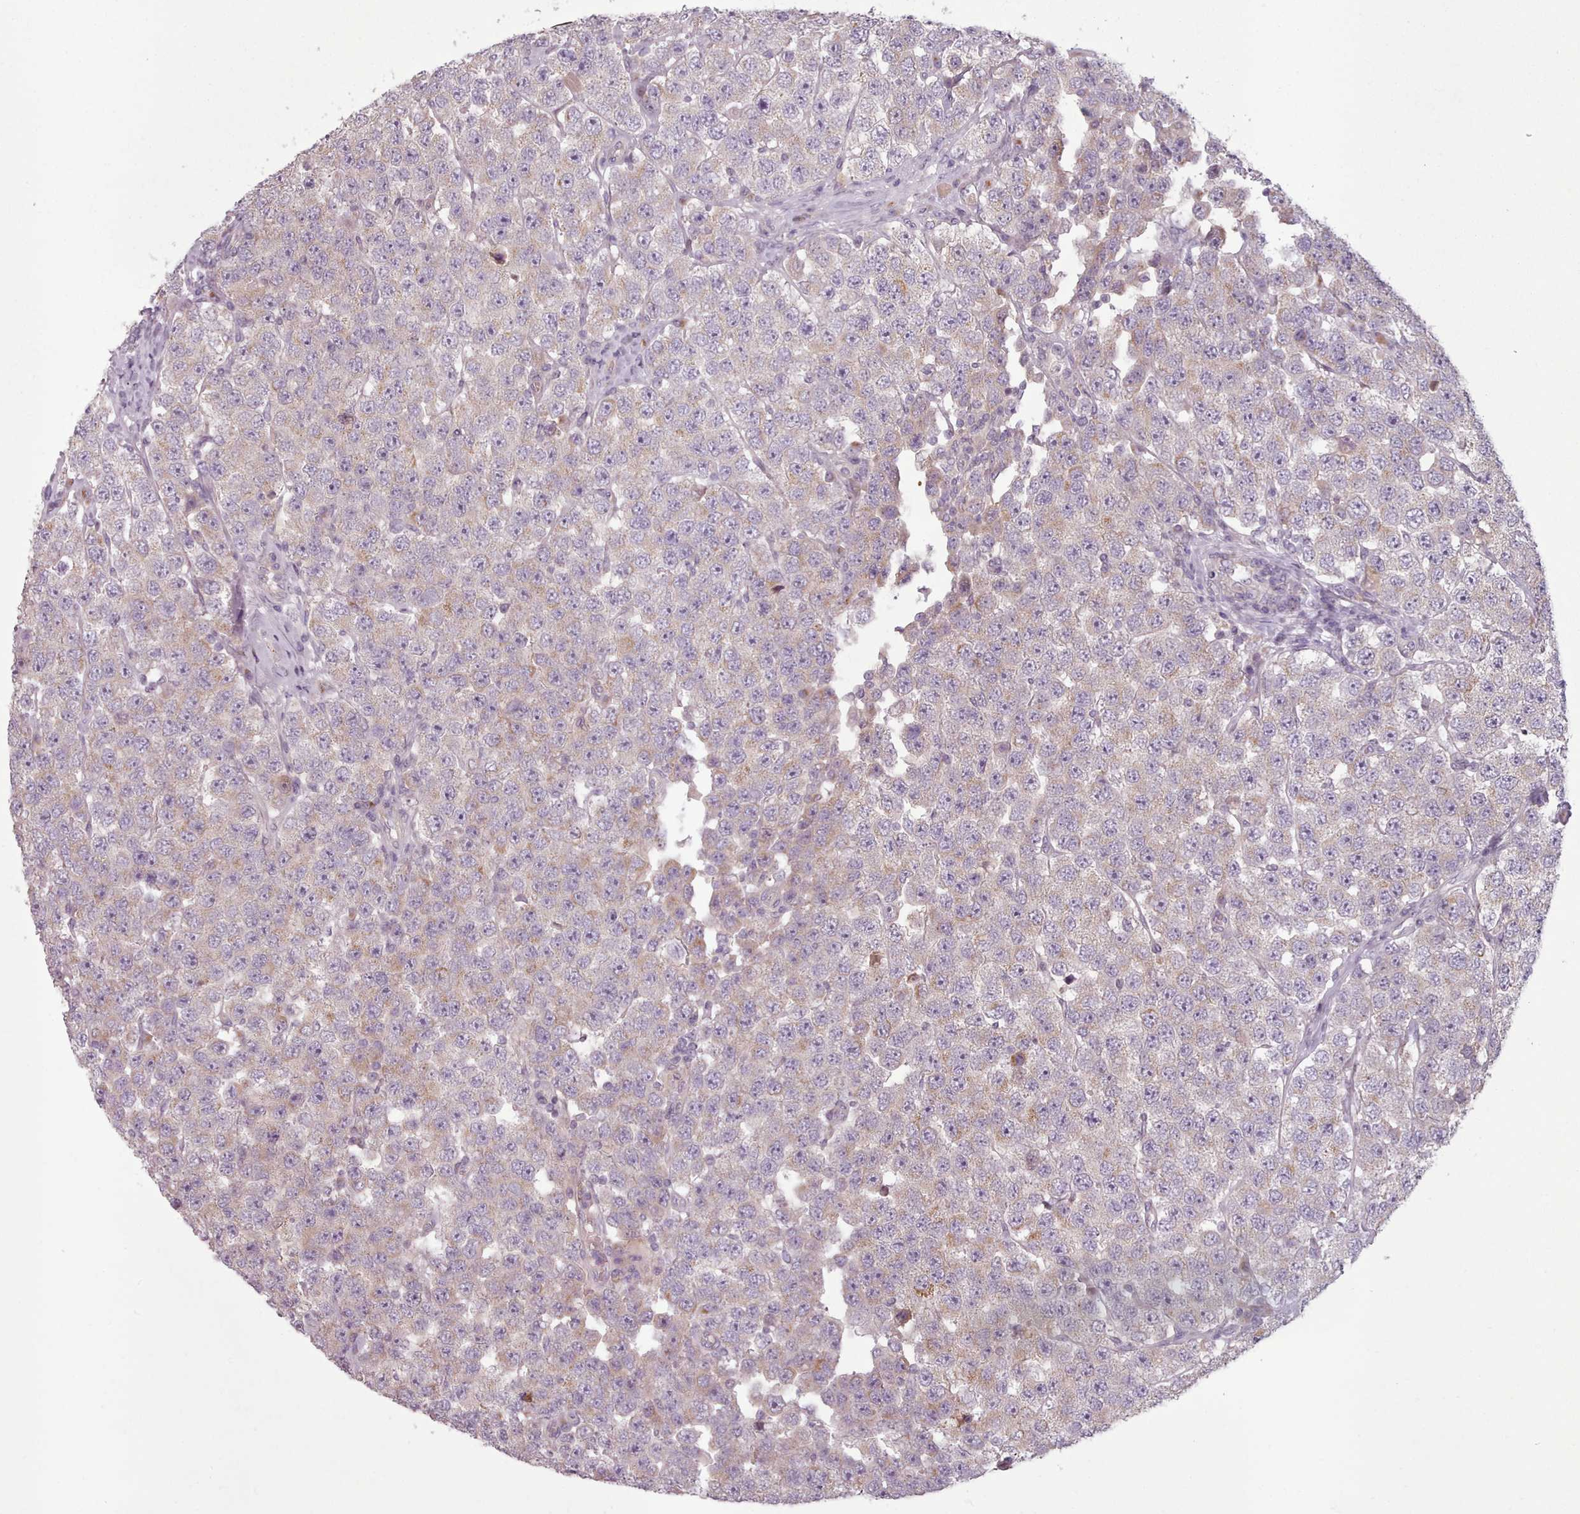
{"staining": {"intensity": "weak", "quantity": "25%-75%", "location": "cytoplasmic/membranous"}, "tissue": "testis cancer", "cell_type": "Tumor cells", "image_type": "cancer", "snomed": [{"axis": "morphology", "description": "Seminoma, NOS"}, {"axis": "topography", "description": "Testis"}], "caption": "This is a histology image of IHC staining of testis cancer (seminoma), which shows weak staining in the cytoplasmic/membranous of tumor cells.", "gene": "LAPTM5", "patient": {"sex": "male", "age": 28}}